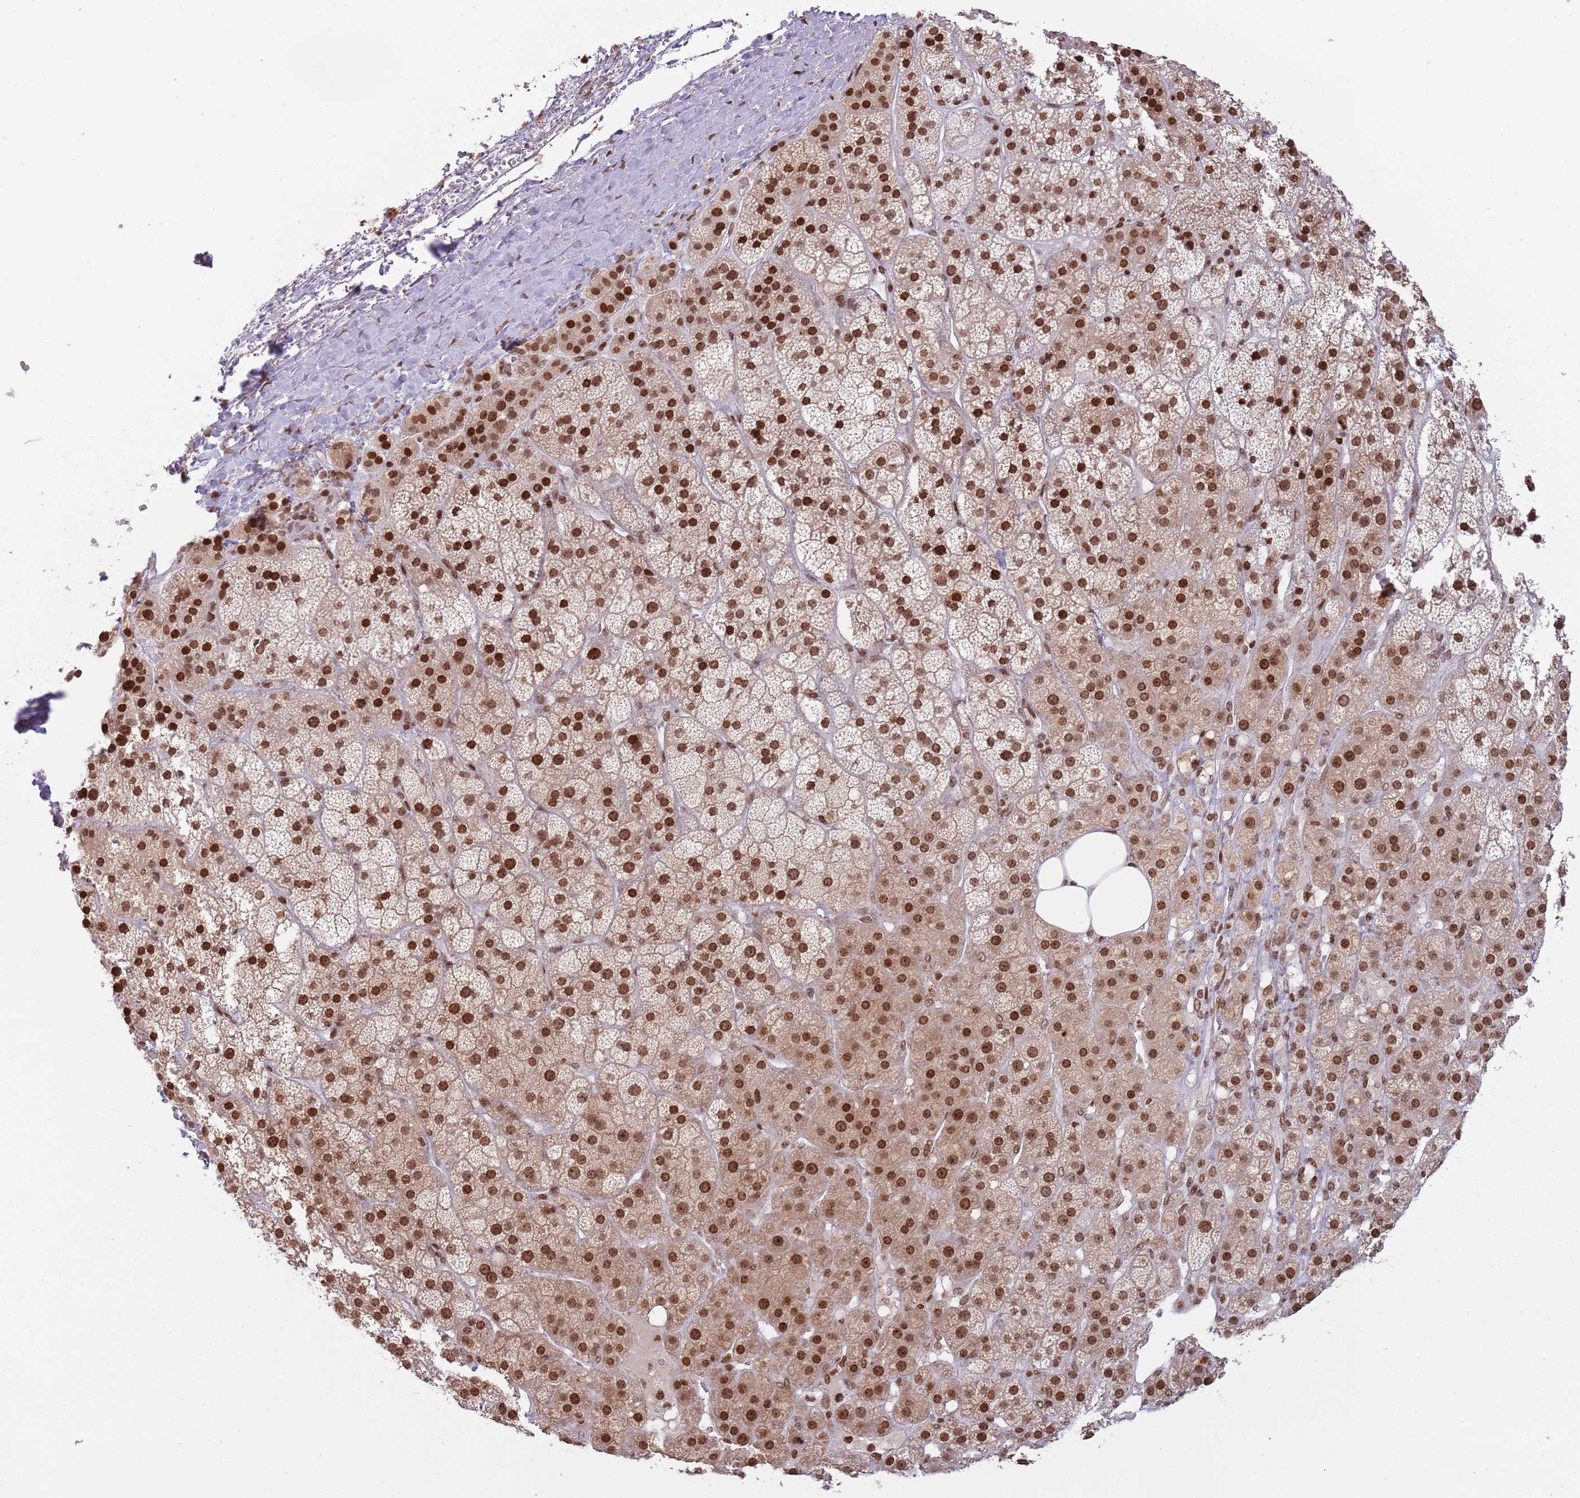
{"staining": {"intensity": "strong", "quantity": ">75%", "location": "nuclear"}, "tissue": "adrenal gland", "cell_type": "Glandular cells", "image_type": "normal", "snomed": [{"axis": "morphology", "description": "Normal tissue, NOS"}, {"axis": "topography", "description": "Adrenal gland"}], "caption": "Immunohistochemistry histopathology image of unremarkable adrenal gland: human adrenal gland stained using immunohistochemistry (IHC) reveals high levels of strong protein expression localized specifically in the nuclear of glandular cells, appearing as a nuclear brown color.", "gene": "SH3RF3", "patient": {"sex": "female", "age": 70}}